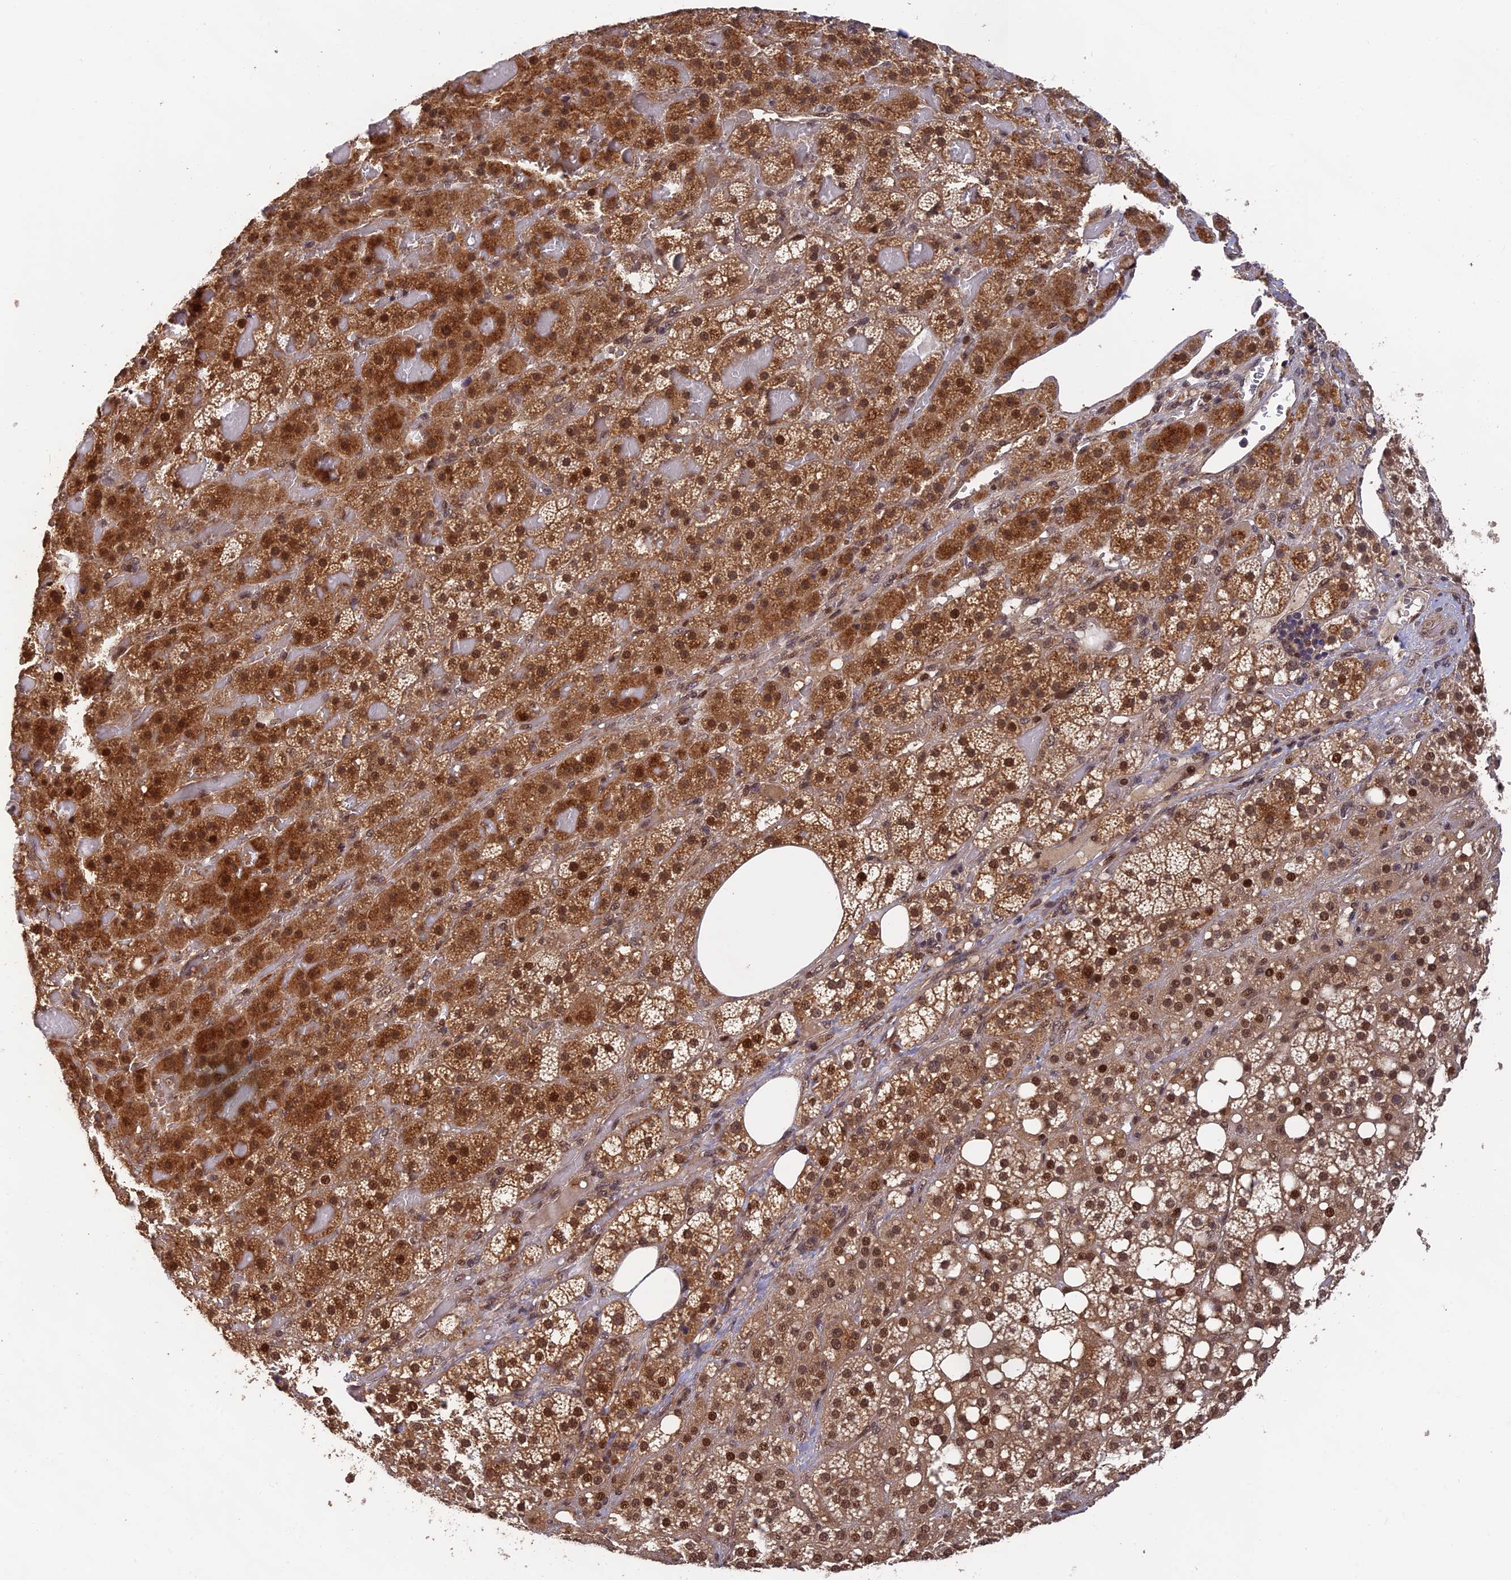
{"staining": {"intensity": "strong", "quantity": ">75%", "location": "cytoplasmic/membranous,nuclear"}, "tissue": "adrenal gland", "cell_type": "Glandular cells", "image_type": "normal", "snomed": [{"axis": "morphology", "description": "Normal tissue, NOS"}, {"axis": "topography", "description": "Adrenal gland"}], "caption": "Brown immunohistochemical staining in unremarkable human adrenal gland exhibits strong cytoplasmic/membranous,nuclear staining in approximately >75% of glandular cells.", "gene": "OSBPL1A", "patient": {"sex": "female", "age": 59}}